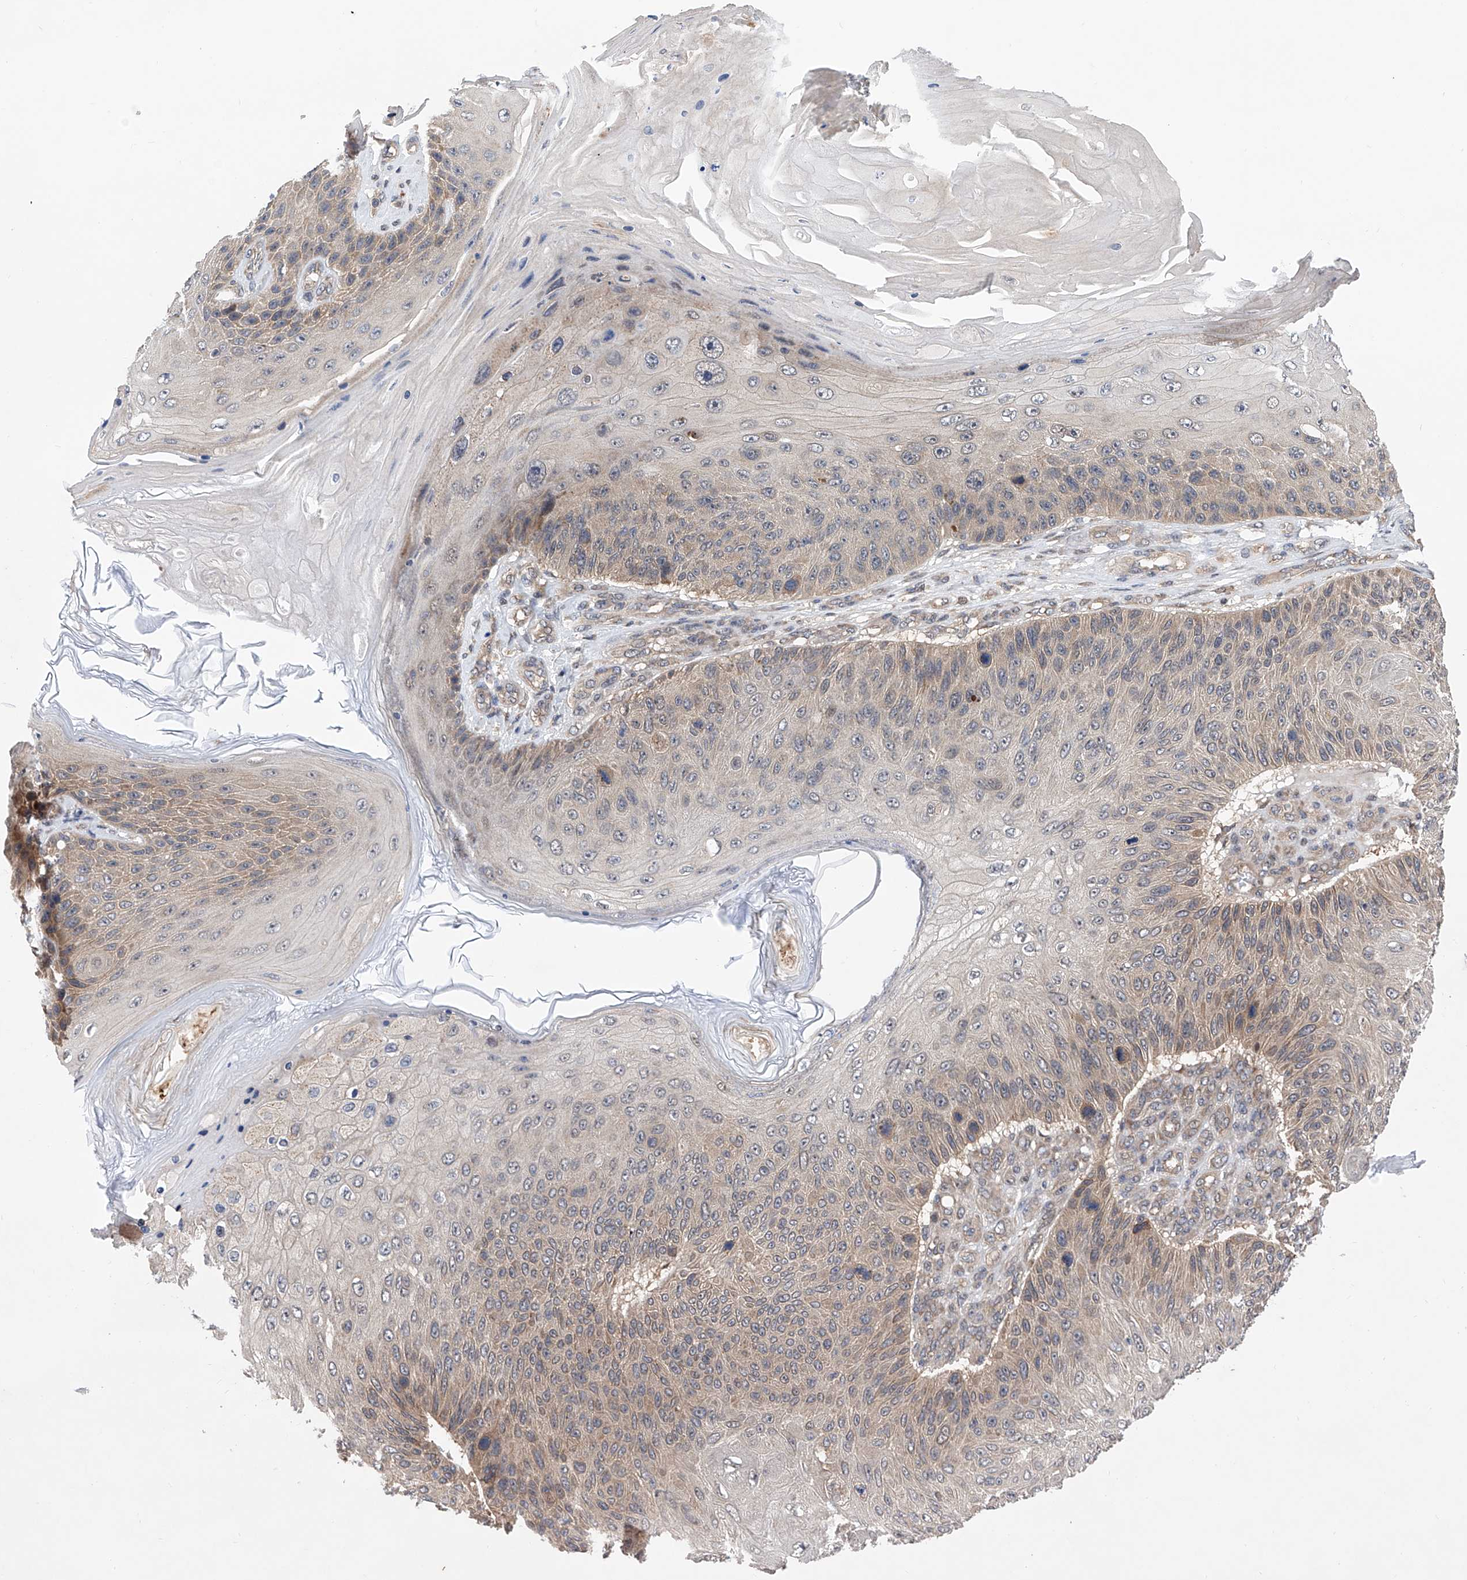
{"staining": {"intensity": "moderate", "quantity": "25%-75%", "location": "cytoplasmic/membranous"}, "tissue": "skin cancer", "cell_type": "Tumor cells", "image_type": "cancer", "snomed": [{"axis": "morphology", "description": "Squamous cell carcinoma, NOS"}, {"axis": "topography", "description": "Skin"}], "caption": "Skin cancer (squamous cell carcinoma) stained with a protein marker demonstrates moderate staining in tumor cells.", "gene": "USP45", "patient": {"sex": "female", "age": 88}}